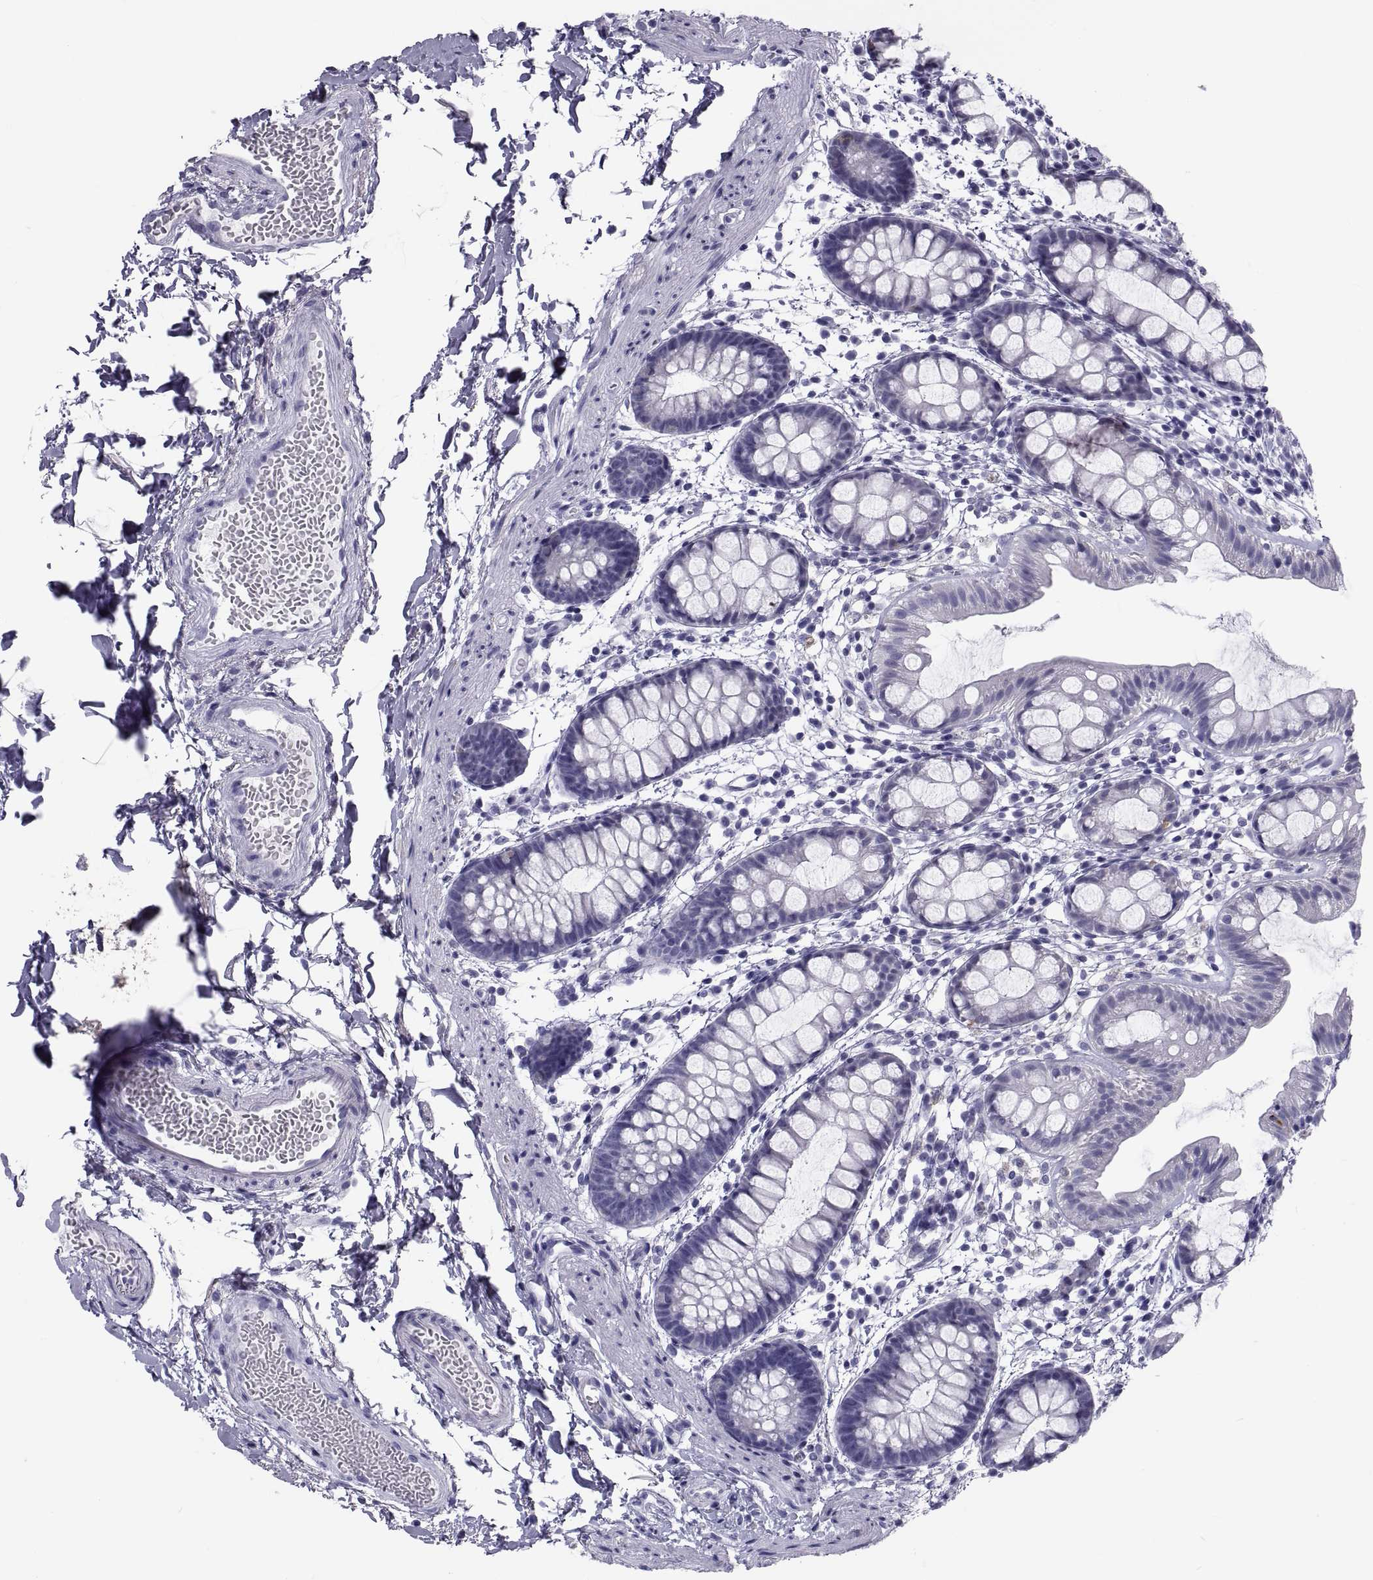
{"staining": {"intensity": "negative", "quantity": "none", "location": "none"}, "tissue": "rectum", "cell_type": "Glandular cells", "image_type": "normal", "snomed": [{"axis": "morphology", "description": "Normal tissue, NOS"}, {"axis": "topography", "description": "Rectum"}], "caption": "IHC image of benign rectum stained for a protein (brown), which reveals no positivity in glandular cells. (Brightfield microscopy of DAB (3,3'-diaminobenzidine) immunohistochemistry (IHC) at high magnification).", "gene": "DEFB129", "patient": {"sex": "male", "age": 57}}